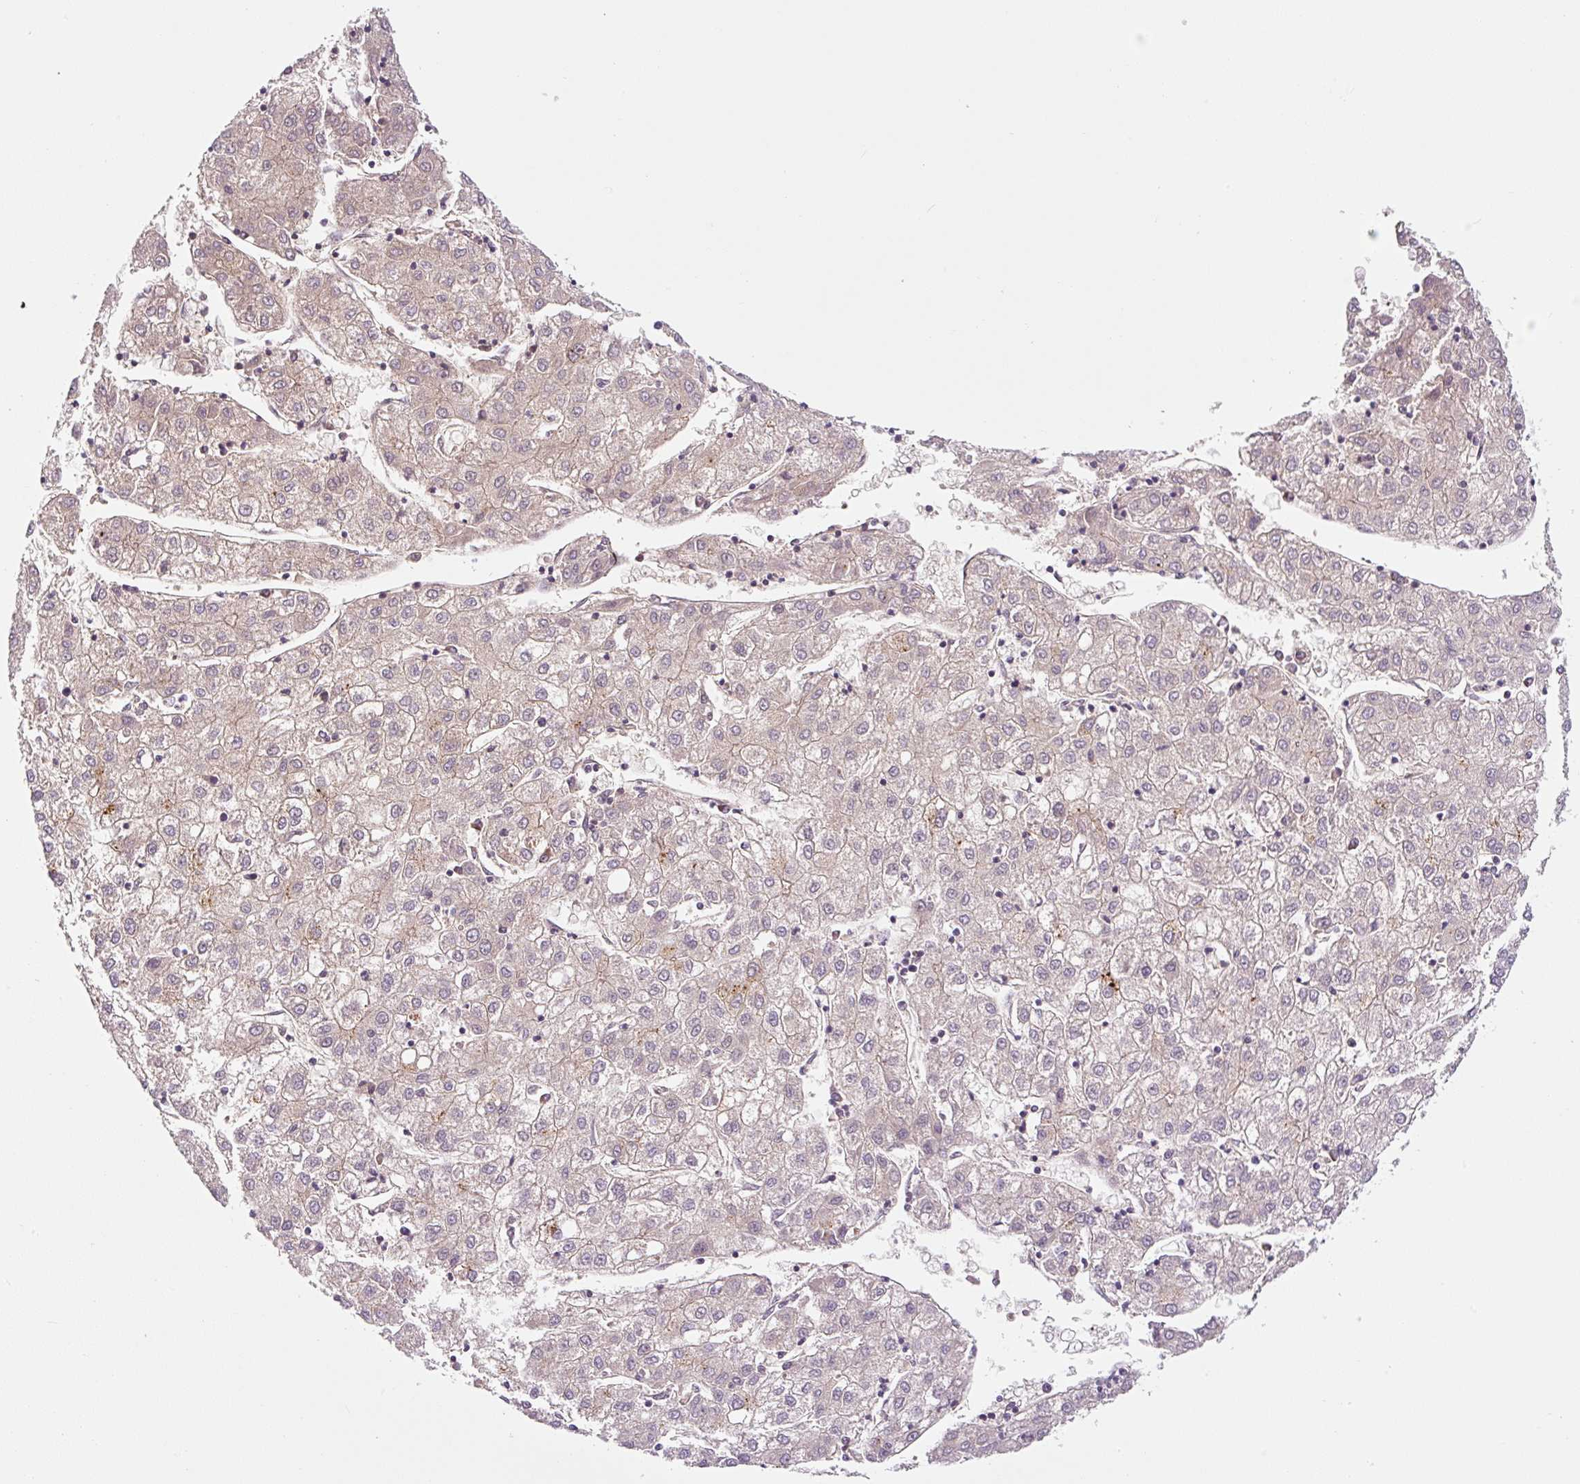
{"staining": {"intensity": "weak", "quantity": "<25%", "location": "cytoplasmic/membranous"}, "tissue": "liver cancer", "cell_type": "Tumor cells", "image_type": "cancer", "snomed": [{"axis": "morphology", "description": "Carcinoma, Hepatocellular, NOS"}, {"axis": "topography", "description": "Liver"}], "caption": "There is no significant expression in tumor cells of hepatocellular carcinoma (liver).", "gene": "FUT10", "patient": {"sex": "male", "age": 72}}